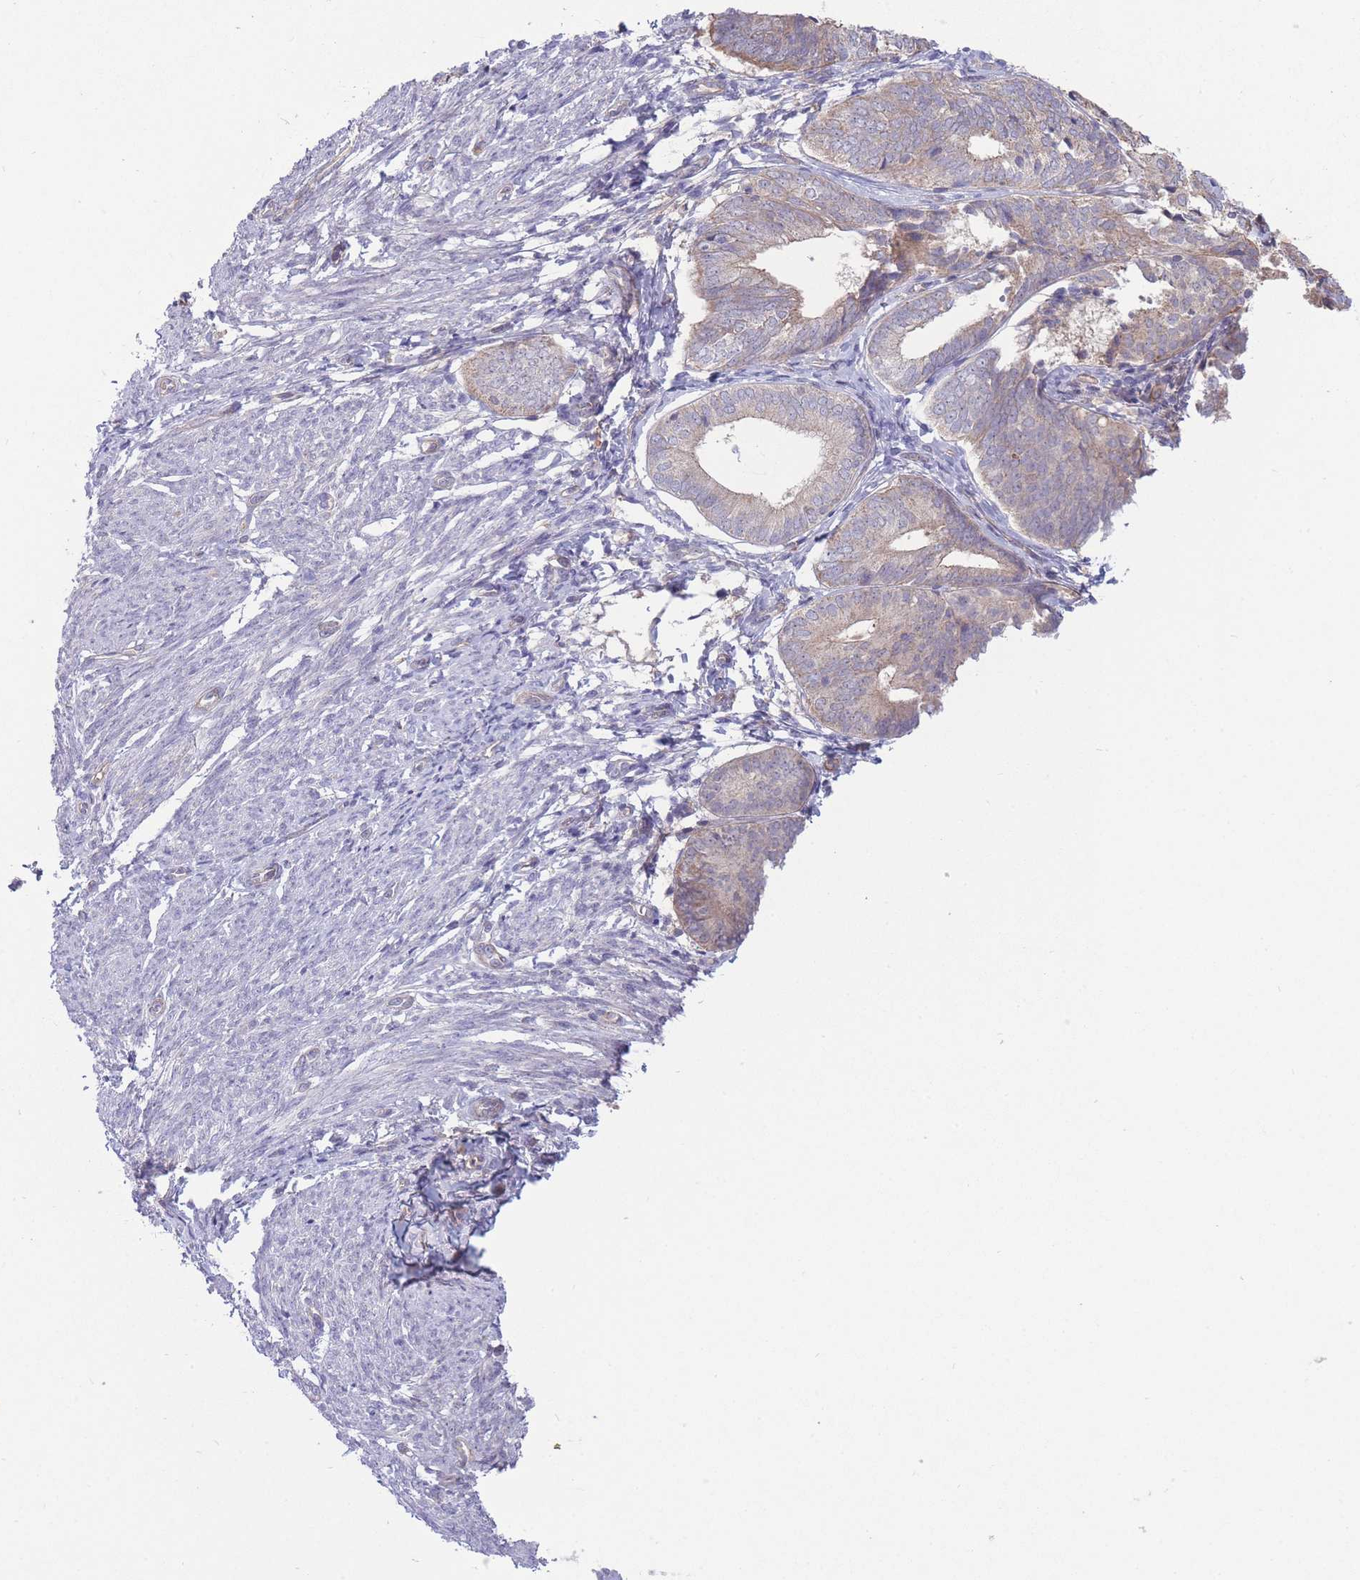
{"staining": {"intensity": "weak", "quantity": "<25%", "location": "cytoplasmic/membranous"}, "tissue": "endometrial cancer", "cell_type": "Tumor cells", "image_type": "cancer", "snomed": [{"axis": "morphology", "description": "Adenocarcinoma, NOS"}, {"axis": "topography", "description": "Endometrium"}], "caption": "High magnification brightfield microscopy of endometrial cancer (adenocarcinoma) stained with DAB (brown) and counterstained with hematoxylin (blue): tumor cells show no significant positivity. (Brightfield microscopy of DAB immunohistochemistry (IHC) at high magnification).", "gene": "NDUFAF5", "patient": {"sex": "female", "age": 87}}